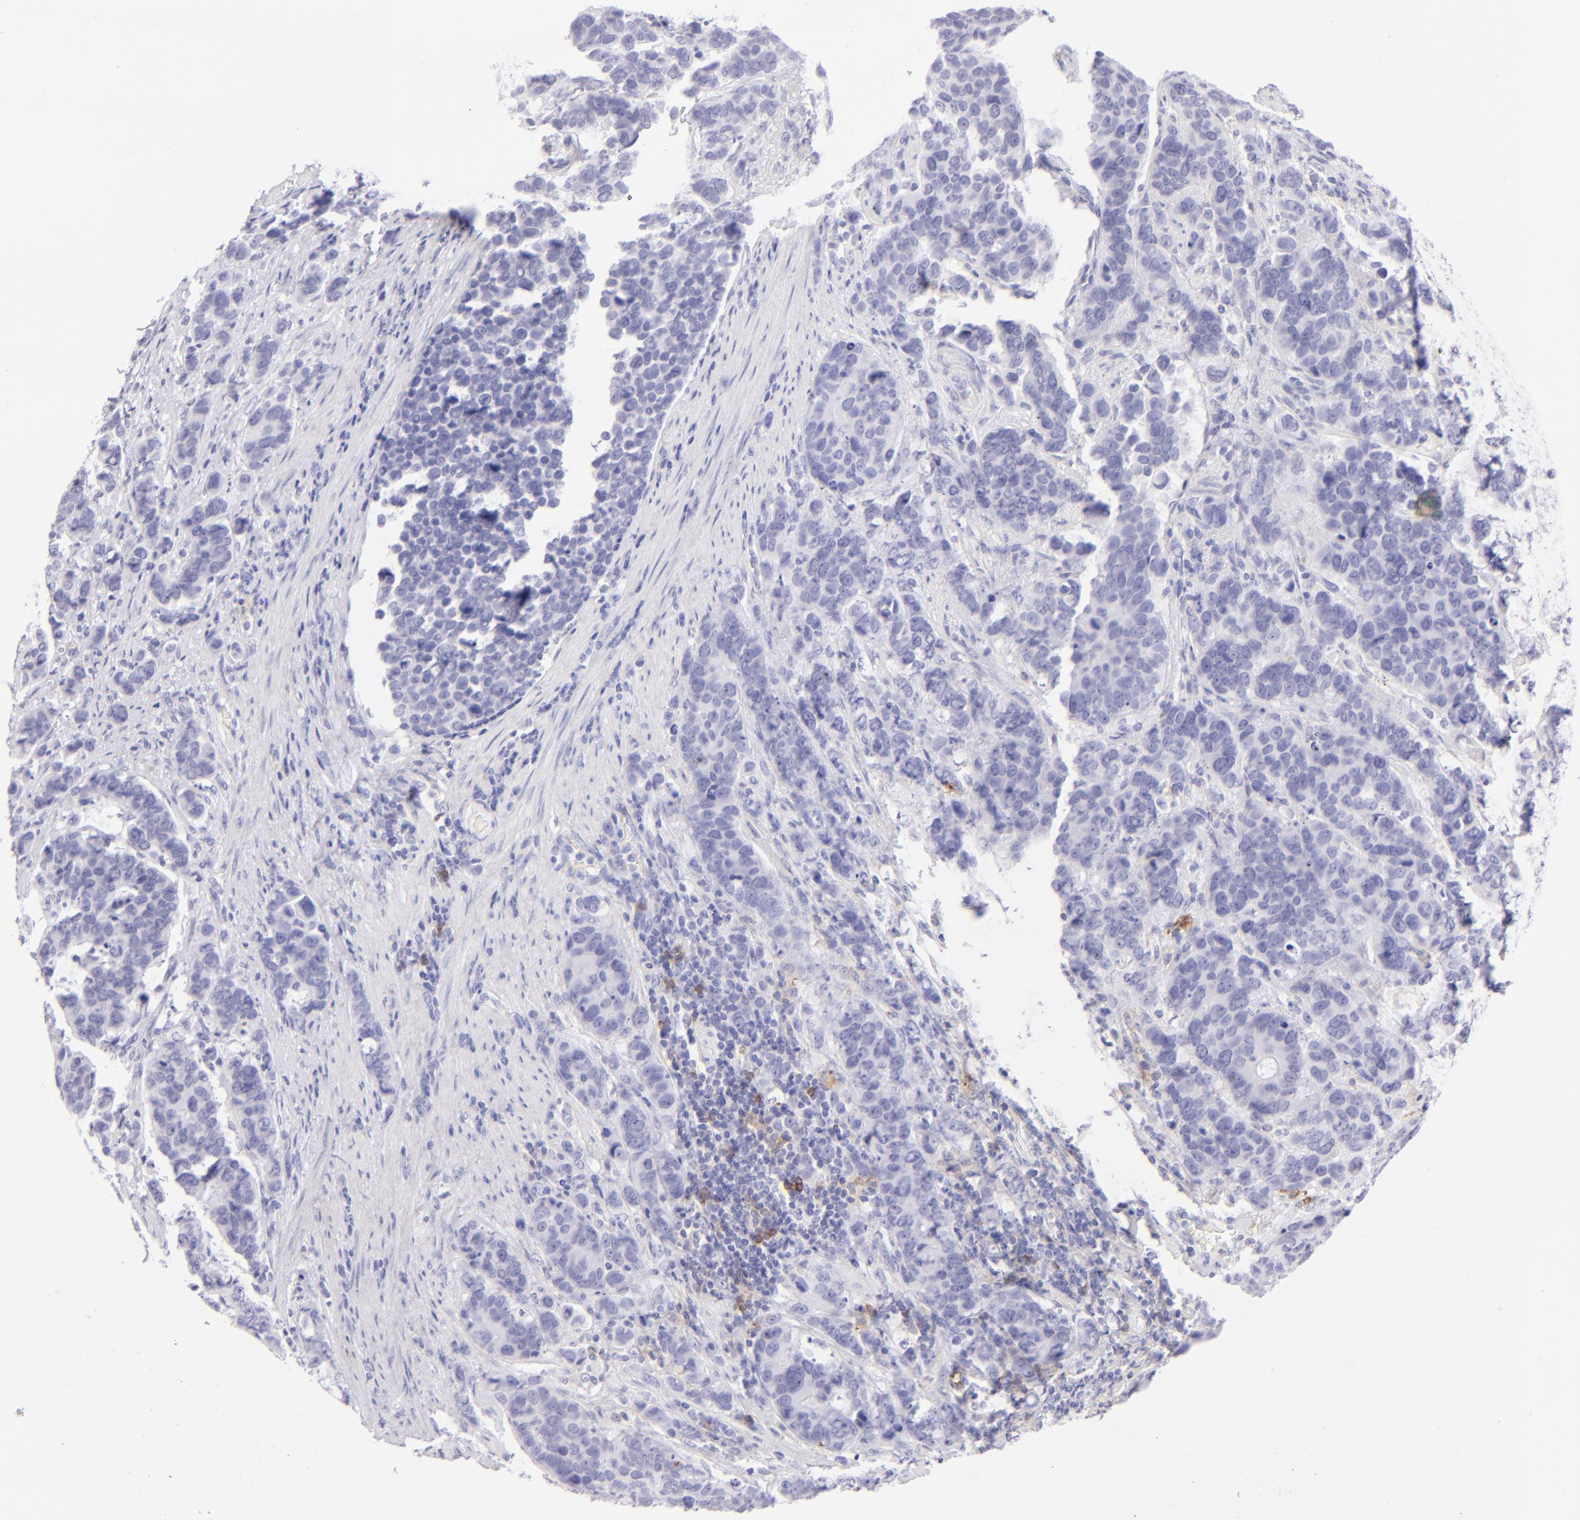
{"staining": {"intensity": "negative", "quantity": "none", "location": "none"}, "tissue": "stomach cancer", "cell_type": "Tumor cells", "image_type": "cancer", "snomed": [{"axis": "morphology", "description": "Adenocarcinoma, NOS"}, {"axis": "topography", "description": "Stomach, upper"}], "caption": "Human adenocarcinoma (stomach) stained for a protein using IHC displays no expression in tumor cells.", "gene": "CD72", "patient": {"sex": "male", "age": 71}}